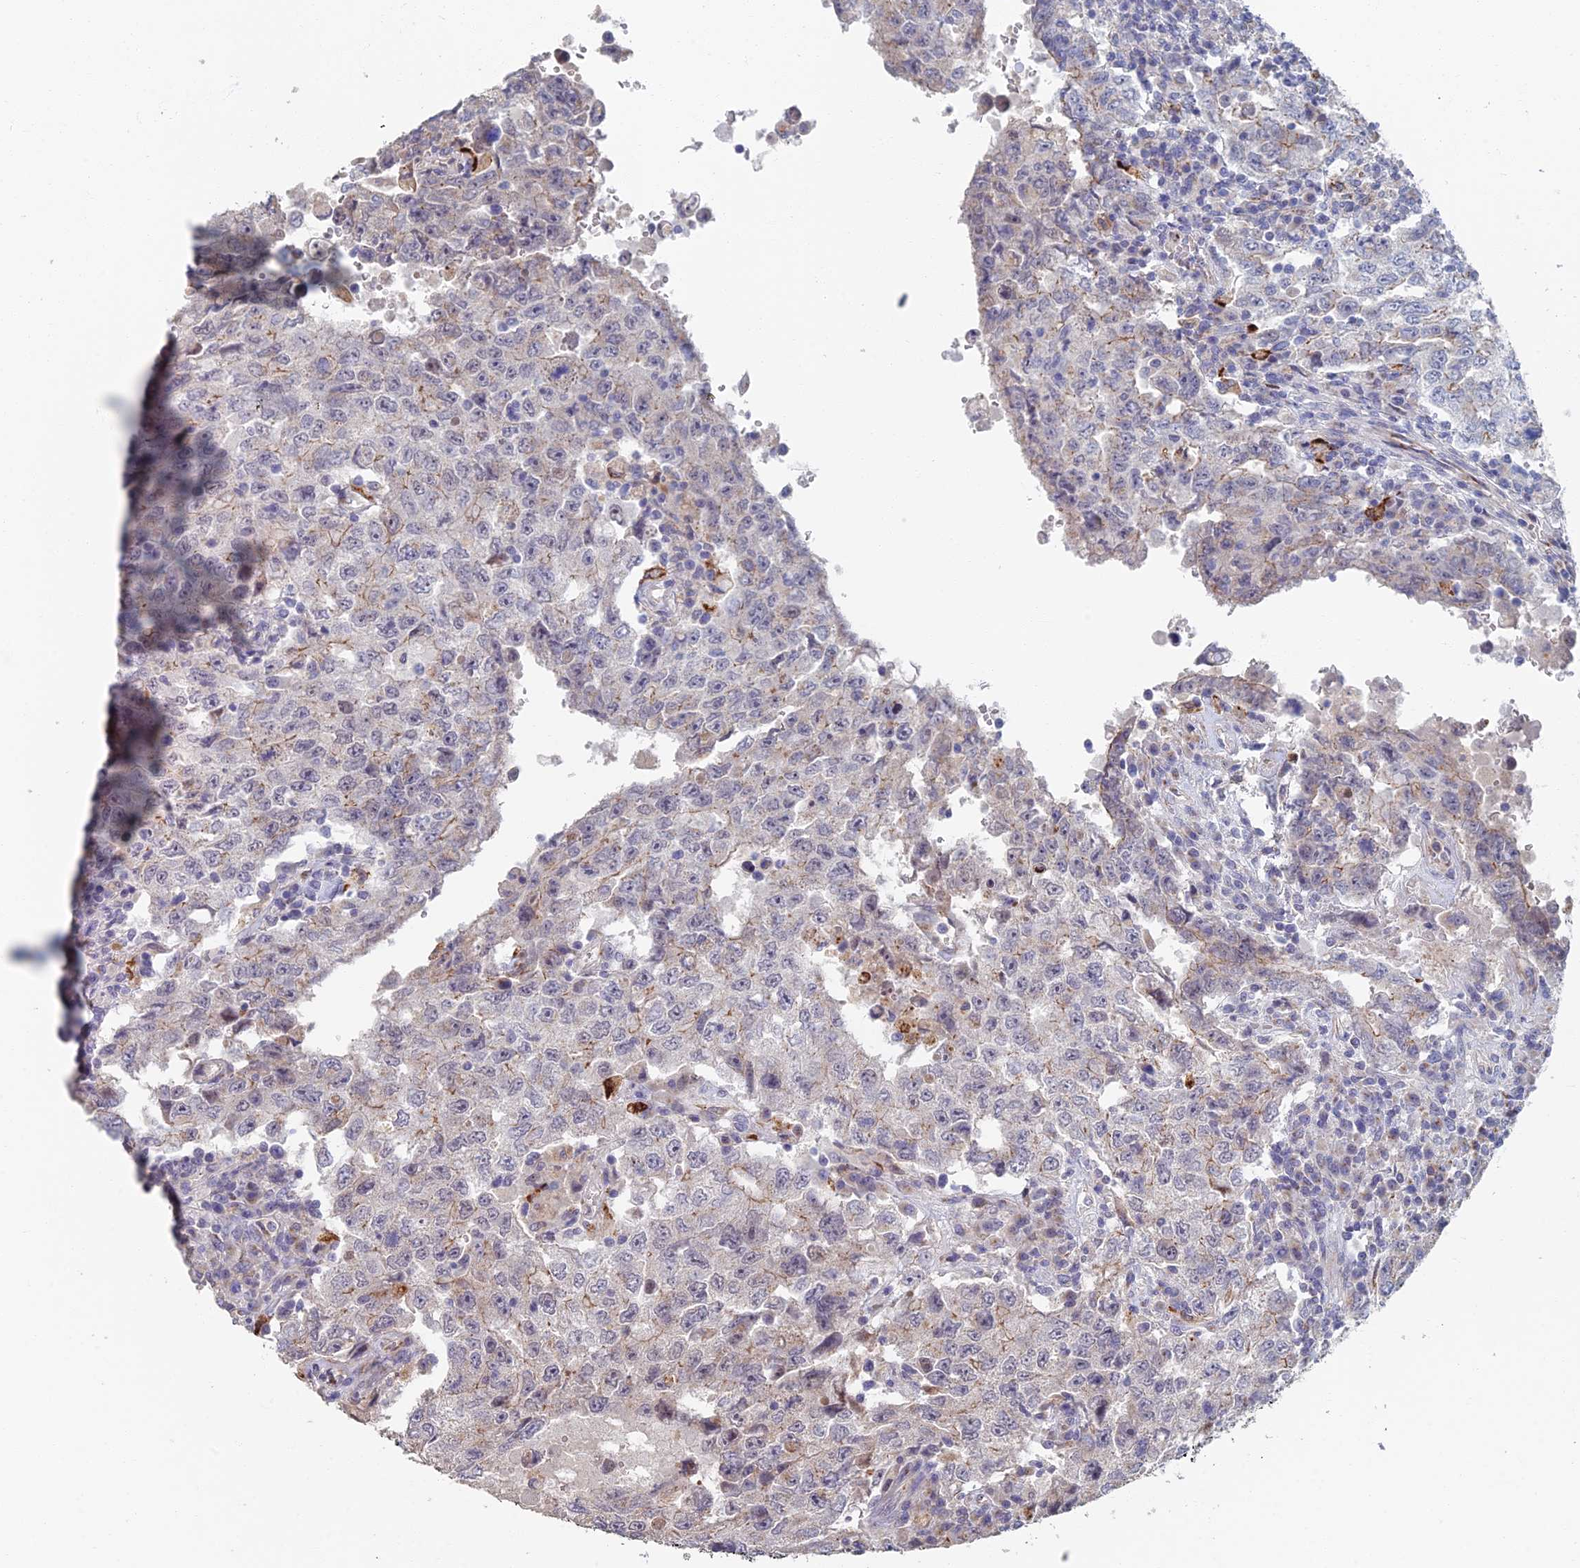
{"staining": {"intensity": "moderate", "quantity": "<25%", "location": "cytoplasmic/membranous"}, "tissue": "testis cancer", "cell_type": "Tumor cells", "image_type": "cancer", "snomed": [{"axis": "morphology", "description": "Carcinoma, Embryonal, NOS"}, {"axis": "topography", "description": "Testis"}], "caption": "Embryonal carcinoma (testis) stained with a brown dye reveals moderate cytoplasmic/membranous positive expression in about <25% of tumor cells.", "gene": "GPATCH1", "patient": {"sex": "male", "age": 26}}